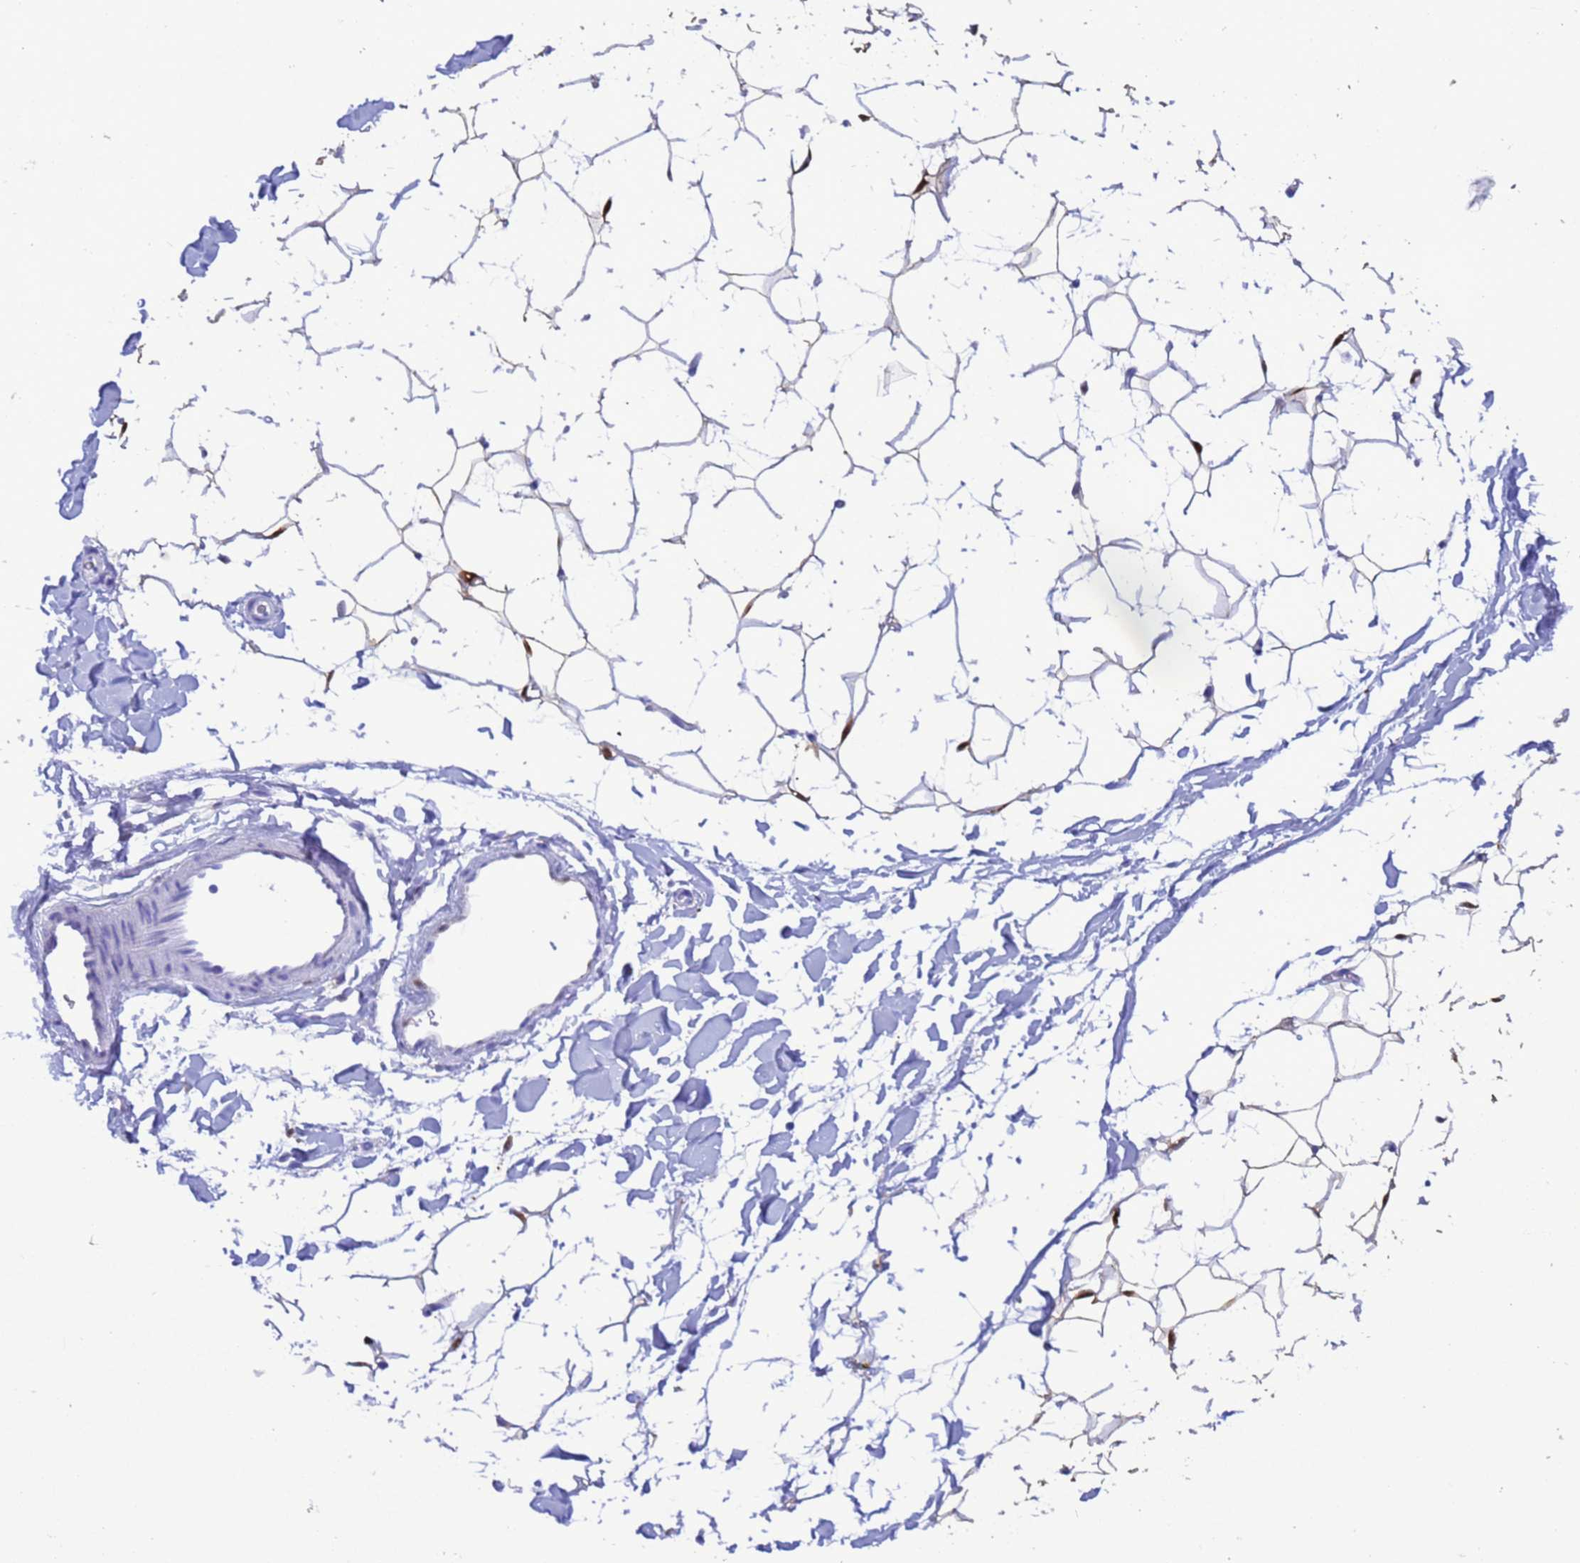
{"staining": {"intensity": "moderate", "quantity": "<25%", "location": "cytoplasmic/membranous,nuclear"}, "tissue": "adipose tissue", "cell_type": "Adipocytes", "image_type": "normal", "snomed": [{"axis": "morphology", "description": "Normal tissue, NOS"}, {"axis": "topography", "description": "Breast"}], "caption": "Protein staining of normal adipose tissue displays moderate cytoplasmic/membranous,nuclear expression in about <25% of adipocytes.", "gene": "AKR1C2", "patient": {"sex": "female", "age": 26}}